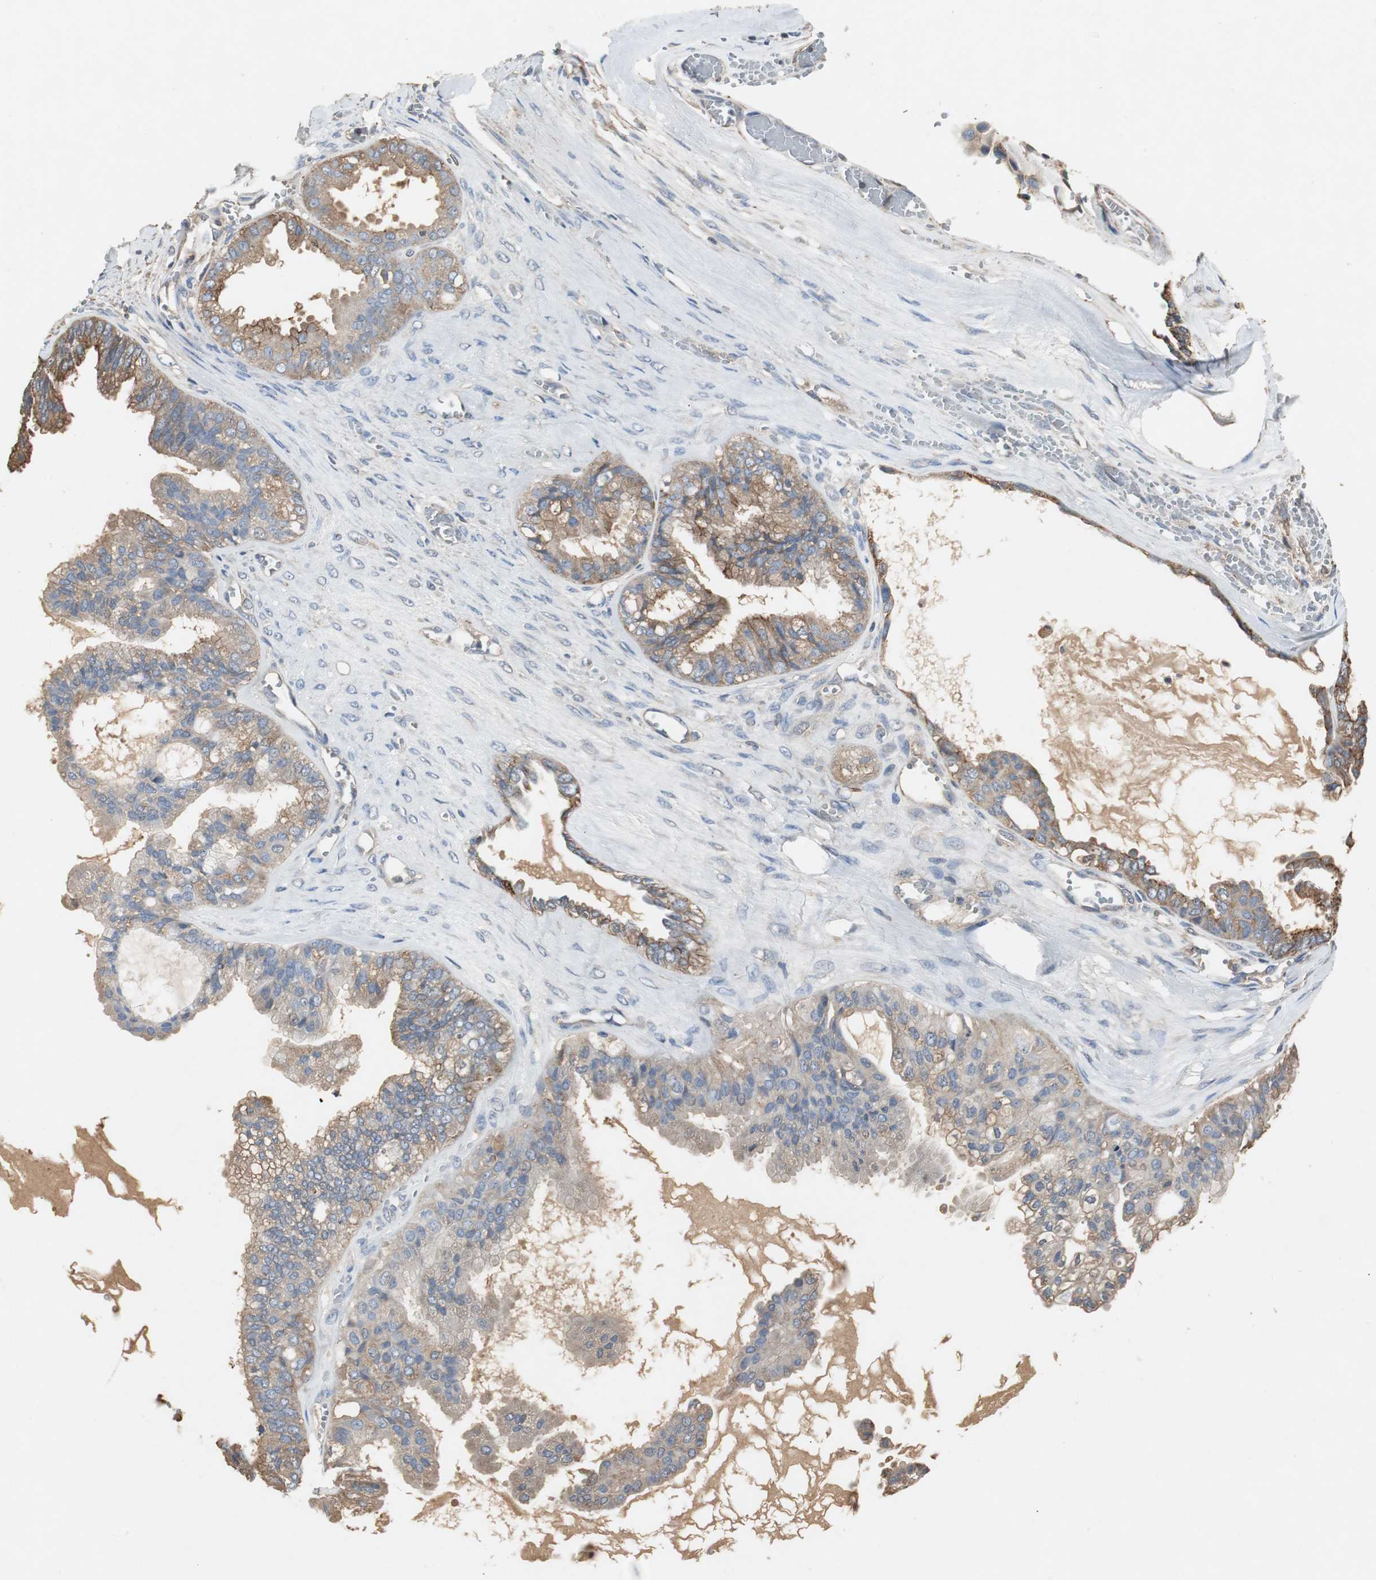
{"staining": {"intensity": "weak", "quantity": ">75%", "location": "cytoplasmic/membranous"}, "tissue": "ovarian cancer", "cell_type": "Tumor cells", "image_type": "cancer", "snomed": [{"axis": "morphology", "description": "Carcinoma, NOS"}, {"axis": "morphology", "description": "Carcinoma, endometroid"}, {"axis": "topography", "description": "Ovary"}], "caption": "Endometroid carcinoma (ovarian) was stained to show a protein in brown. There is low levels of weak cytoplasmic/membranous expression in approximately >75% of tumor cells.", "gene": "TNFRSF14", "patient": {"sex": "female", "age": 50}}